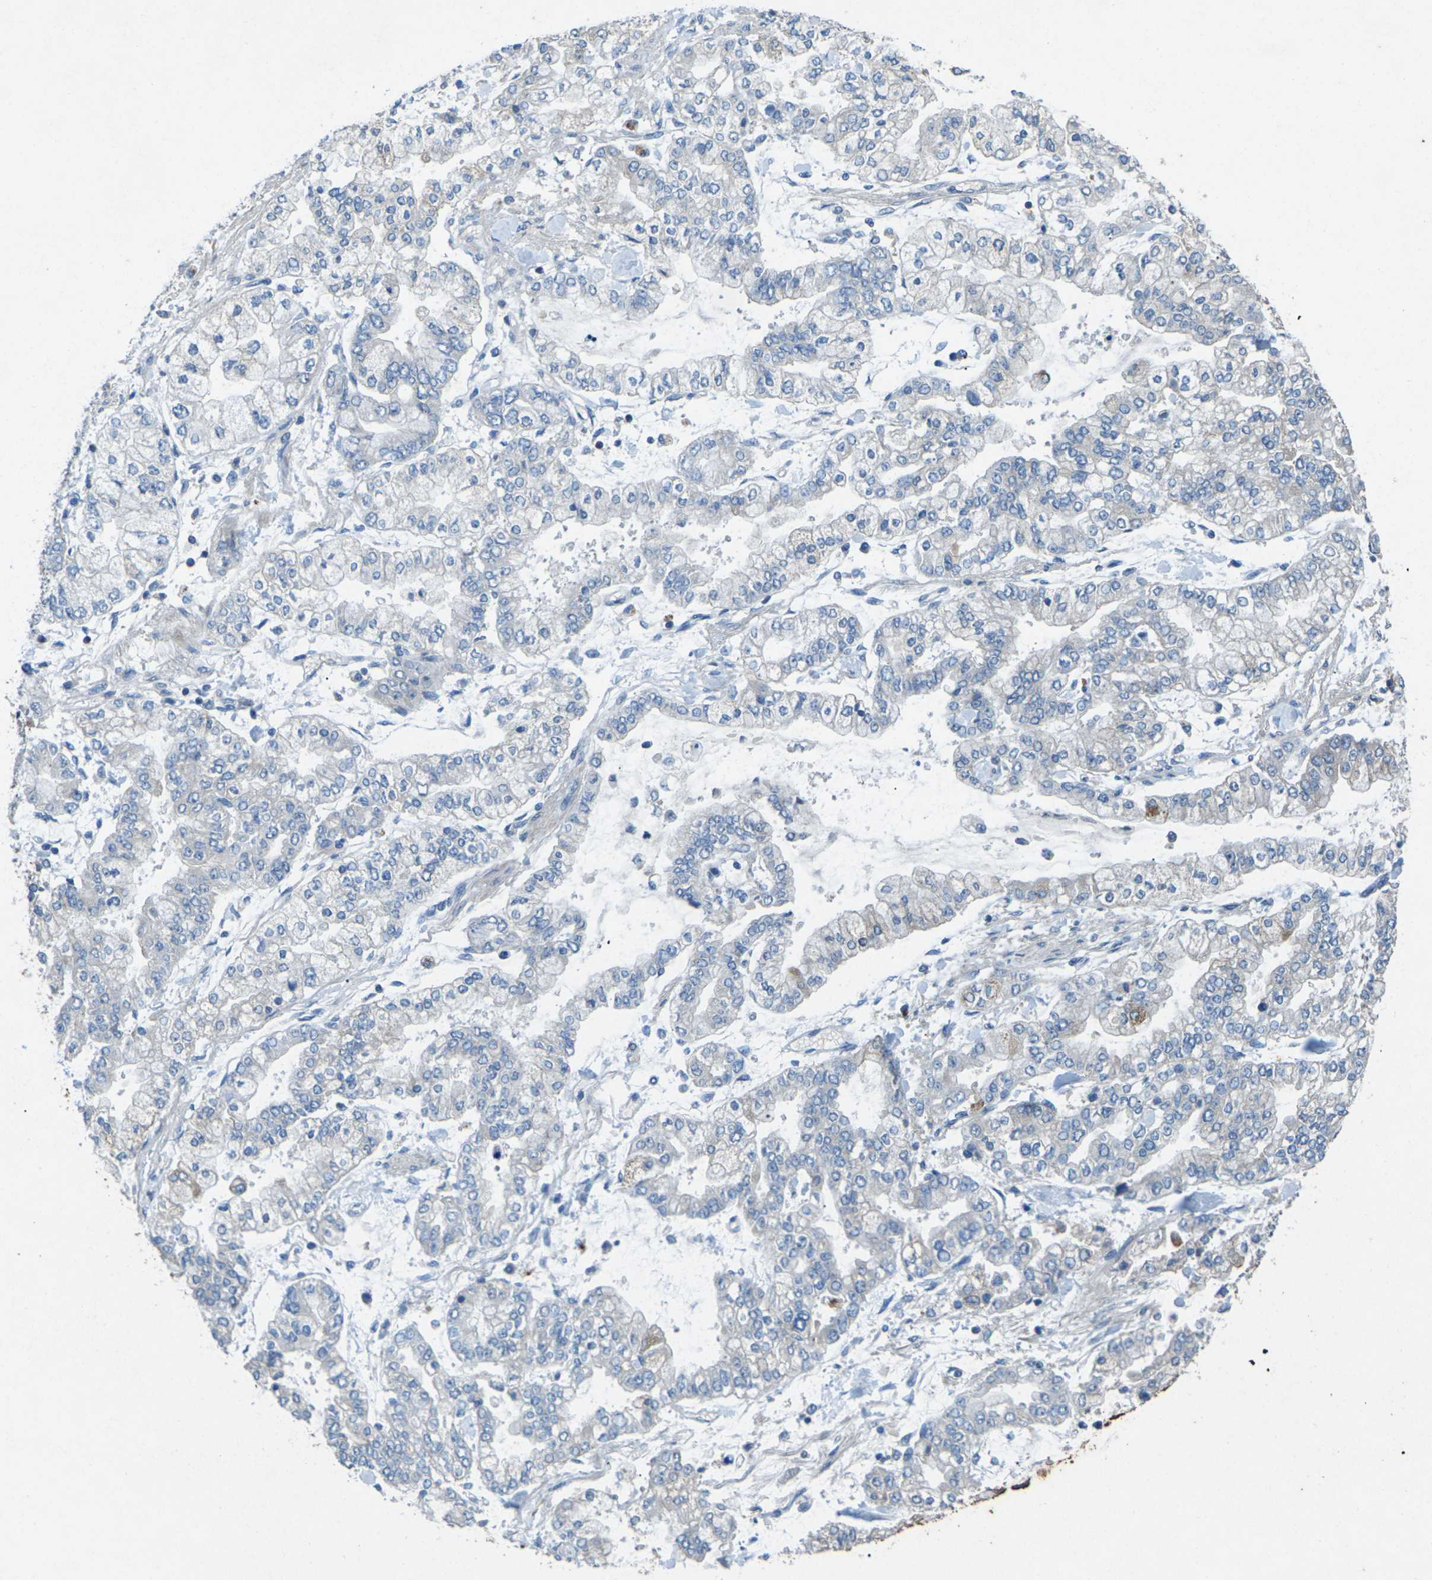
{"staining": {"intensity": "negative", "quantity": "none", "location": "none"}, "tissue": "stomach cancer", "cell_type": "Tumor cells", "image_type": "cancer", "snomed": [{"axis": "morphology", "description": "Normal tissue, NOS"}, {"axis": "morphology", "description": "Adenocarcinoma, NOS"}, {"axis": "topography", "description": "Stomach, upper"}, {"axis": "topography", "description": "Stomach"}], "caption": "Stomach adenocarcinoma was stained to show a protein in brown. There is no significant expression in tumor cells.", "gene": "SIGLEC14", "patient": {"sex": "male", "age": 76}}